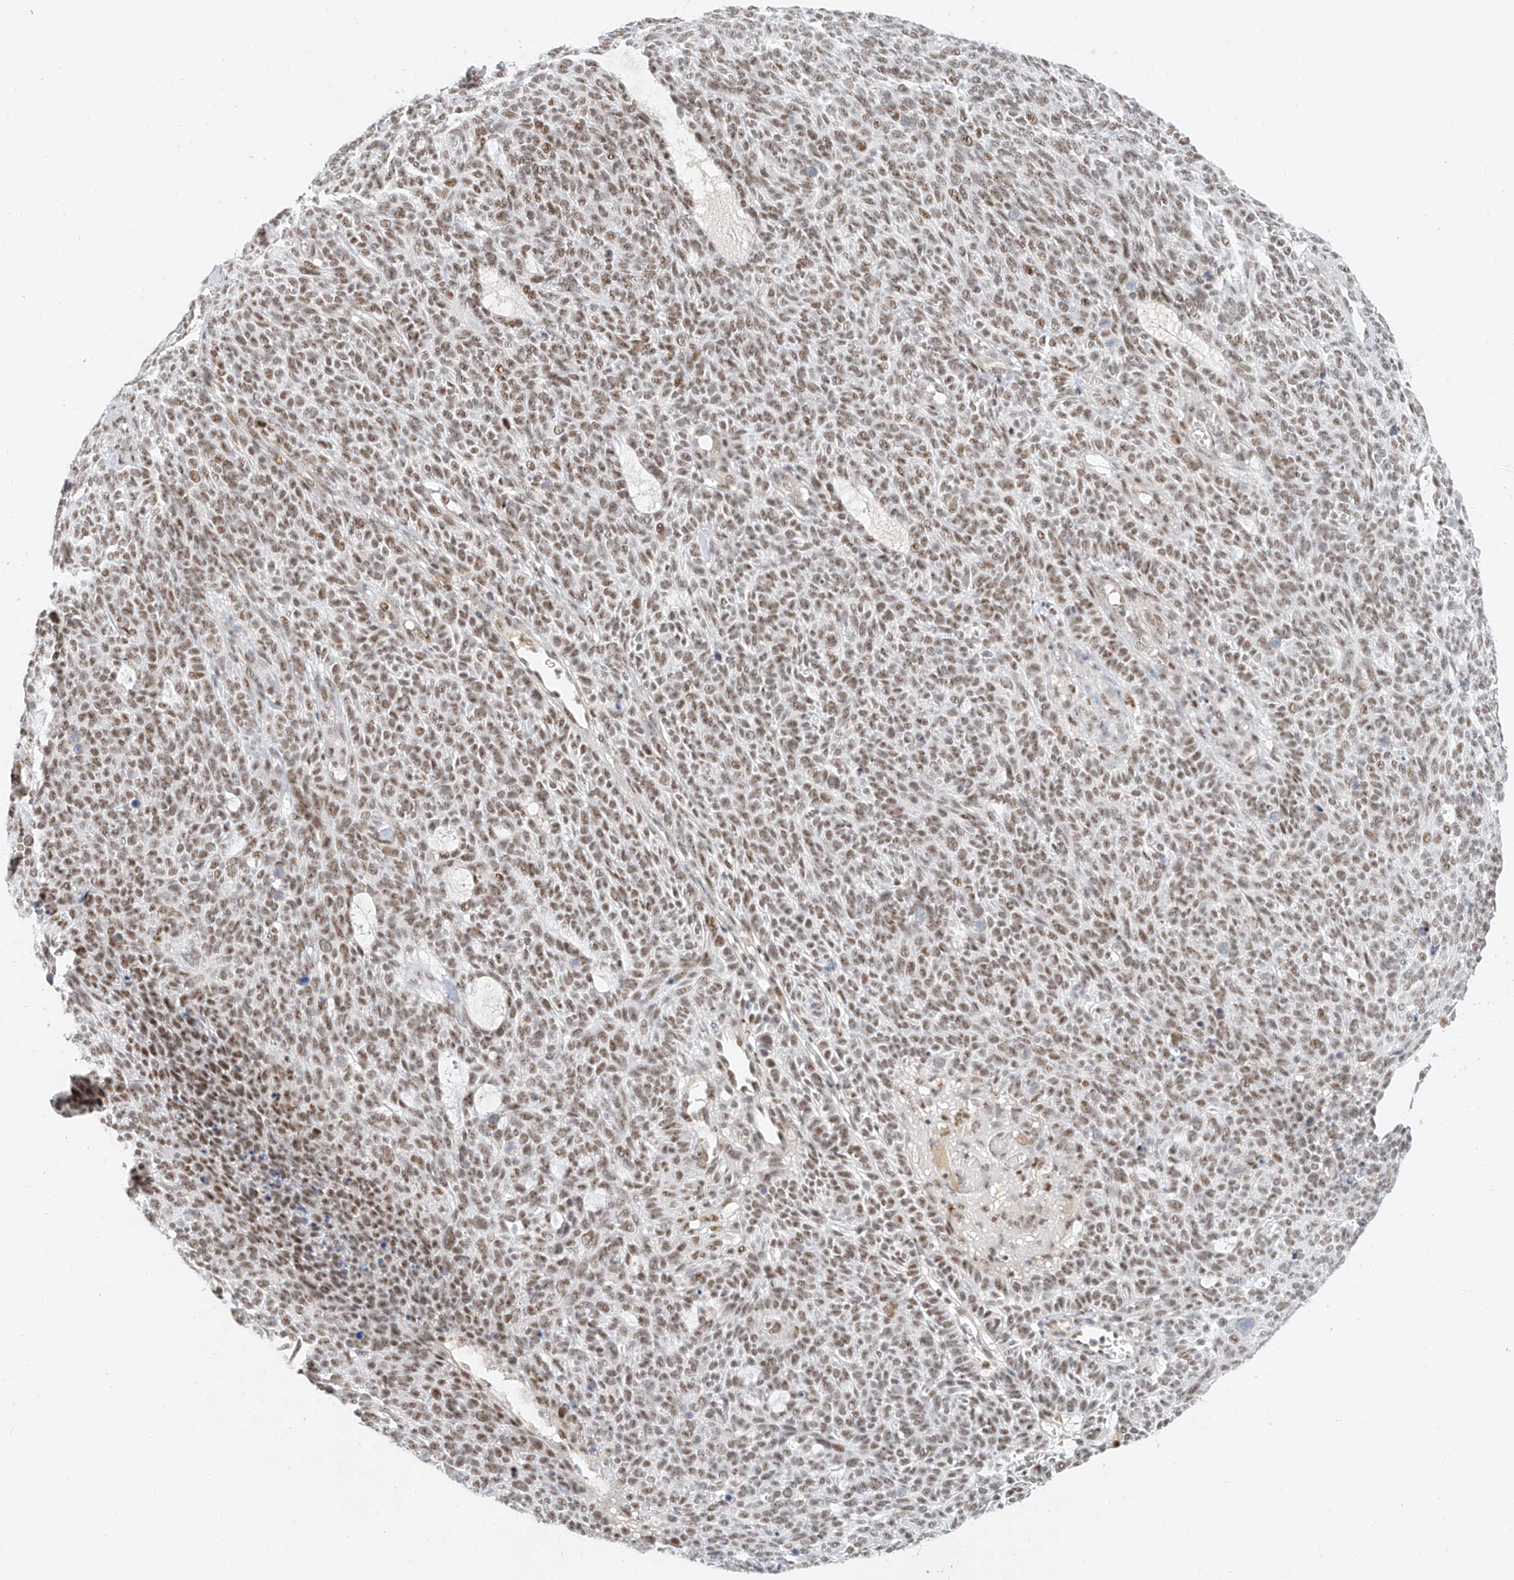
{"staining": {"intensity": "moderate", "quantity": ">75%", "location": "nuclear"}, "tissue": "skin cancer", "cell_type": "Tumor cells", "image_type": "cancer", "snomed": [{"axis": "morphology", "description": "Squamous cell carcinoma, NOS"}, {"axis": "topography", "description": "Skin"}], "caption": "Tumor cells exhibit medium levels of moderate nuclear staining in about >75% of cells in human skin squamous cell carcinoma.", "gene": "CXorf58", "patient": {"sex": "female", "age": 90}}